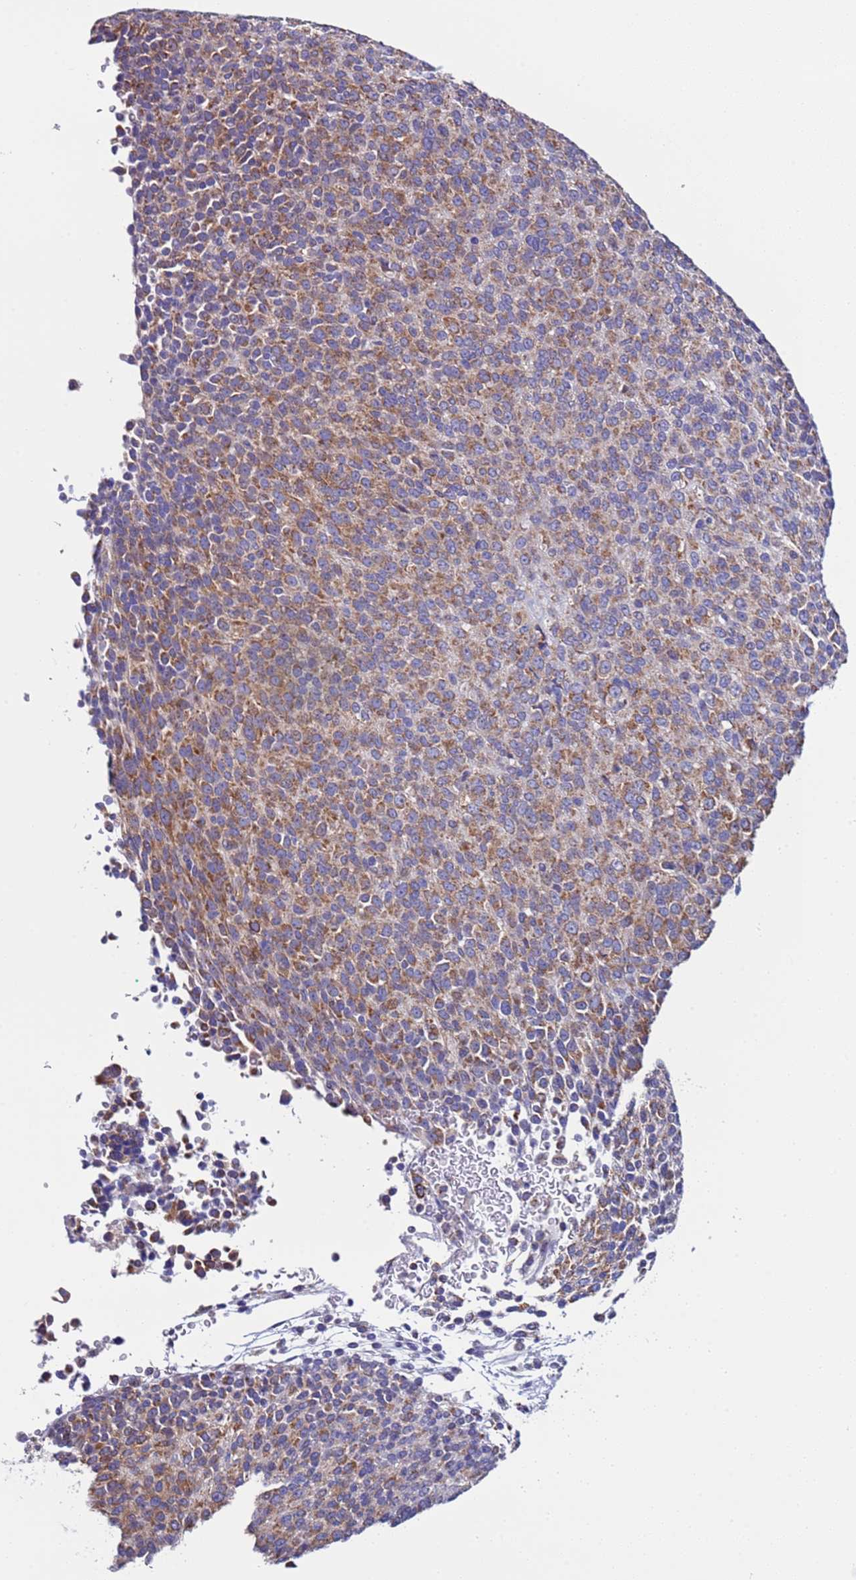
{"staining": {"intensity": "moderate", "quantity": ">75%", "location": "cytoplasmic/membranous"}, "tissue": "melanoma", "cell_type": "Tumor cells", "image_type": "cancer", "snomed": [{"axis": "morphology", "description": "Malignant melanoma, Metastatic site"}, {"axis": "topography", "description": "Brain"}], "caption": "Protein expression analysis of melanoma reveals moderate cytoplasmic/membranous staining in approximately >75% of tumor cells.", "gene": "AHI1", "patient": {"sex": "female", "age": 56}}